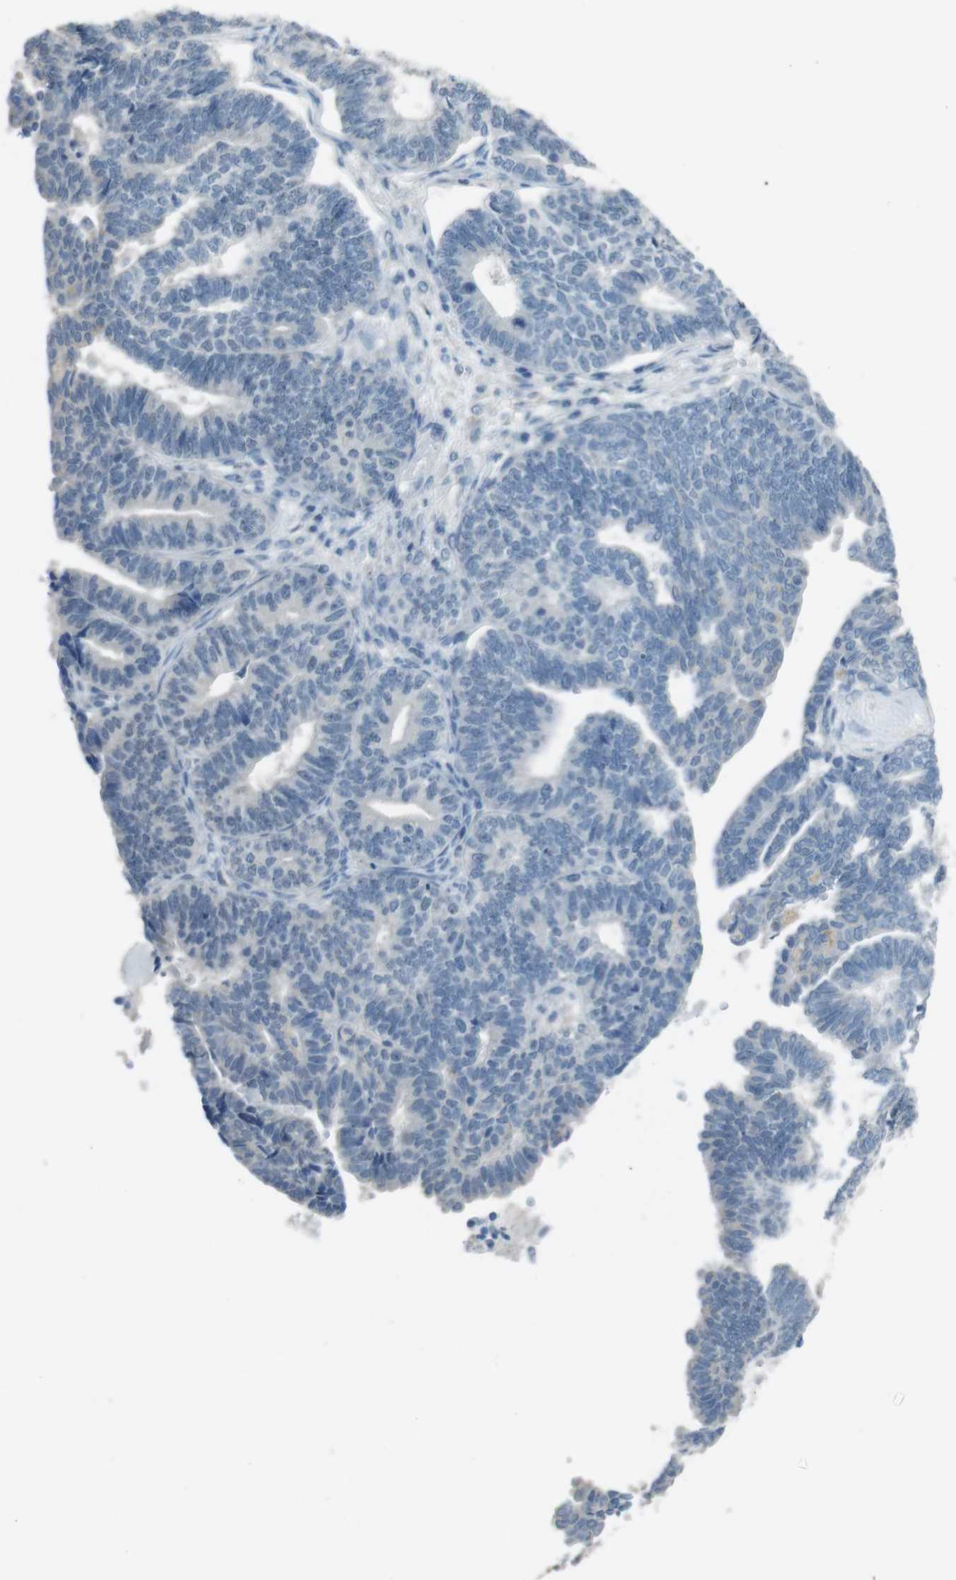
{"staining": {"intensity": "negative", "quantity": "none", "location": "none"}, "tissue": "endometrial cancer", "cell_type": "Tumor cells", "image_type": "cancer", "snomed": [{"axis": "morphology", "description": "Adenocarcinoma, NOS"}, {"axis": "topography", "description": "Endometrium"}], "caption": "The immunohistochemistry (IHC) image has no significant staining in tumor cells of endometrial adenocarcinoma tissue.", "gene": "ENTPD7", "patient": {"sex": "female", "age": 70}}